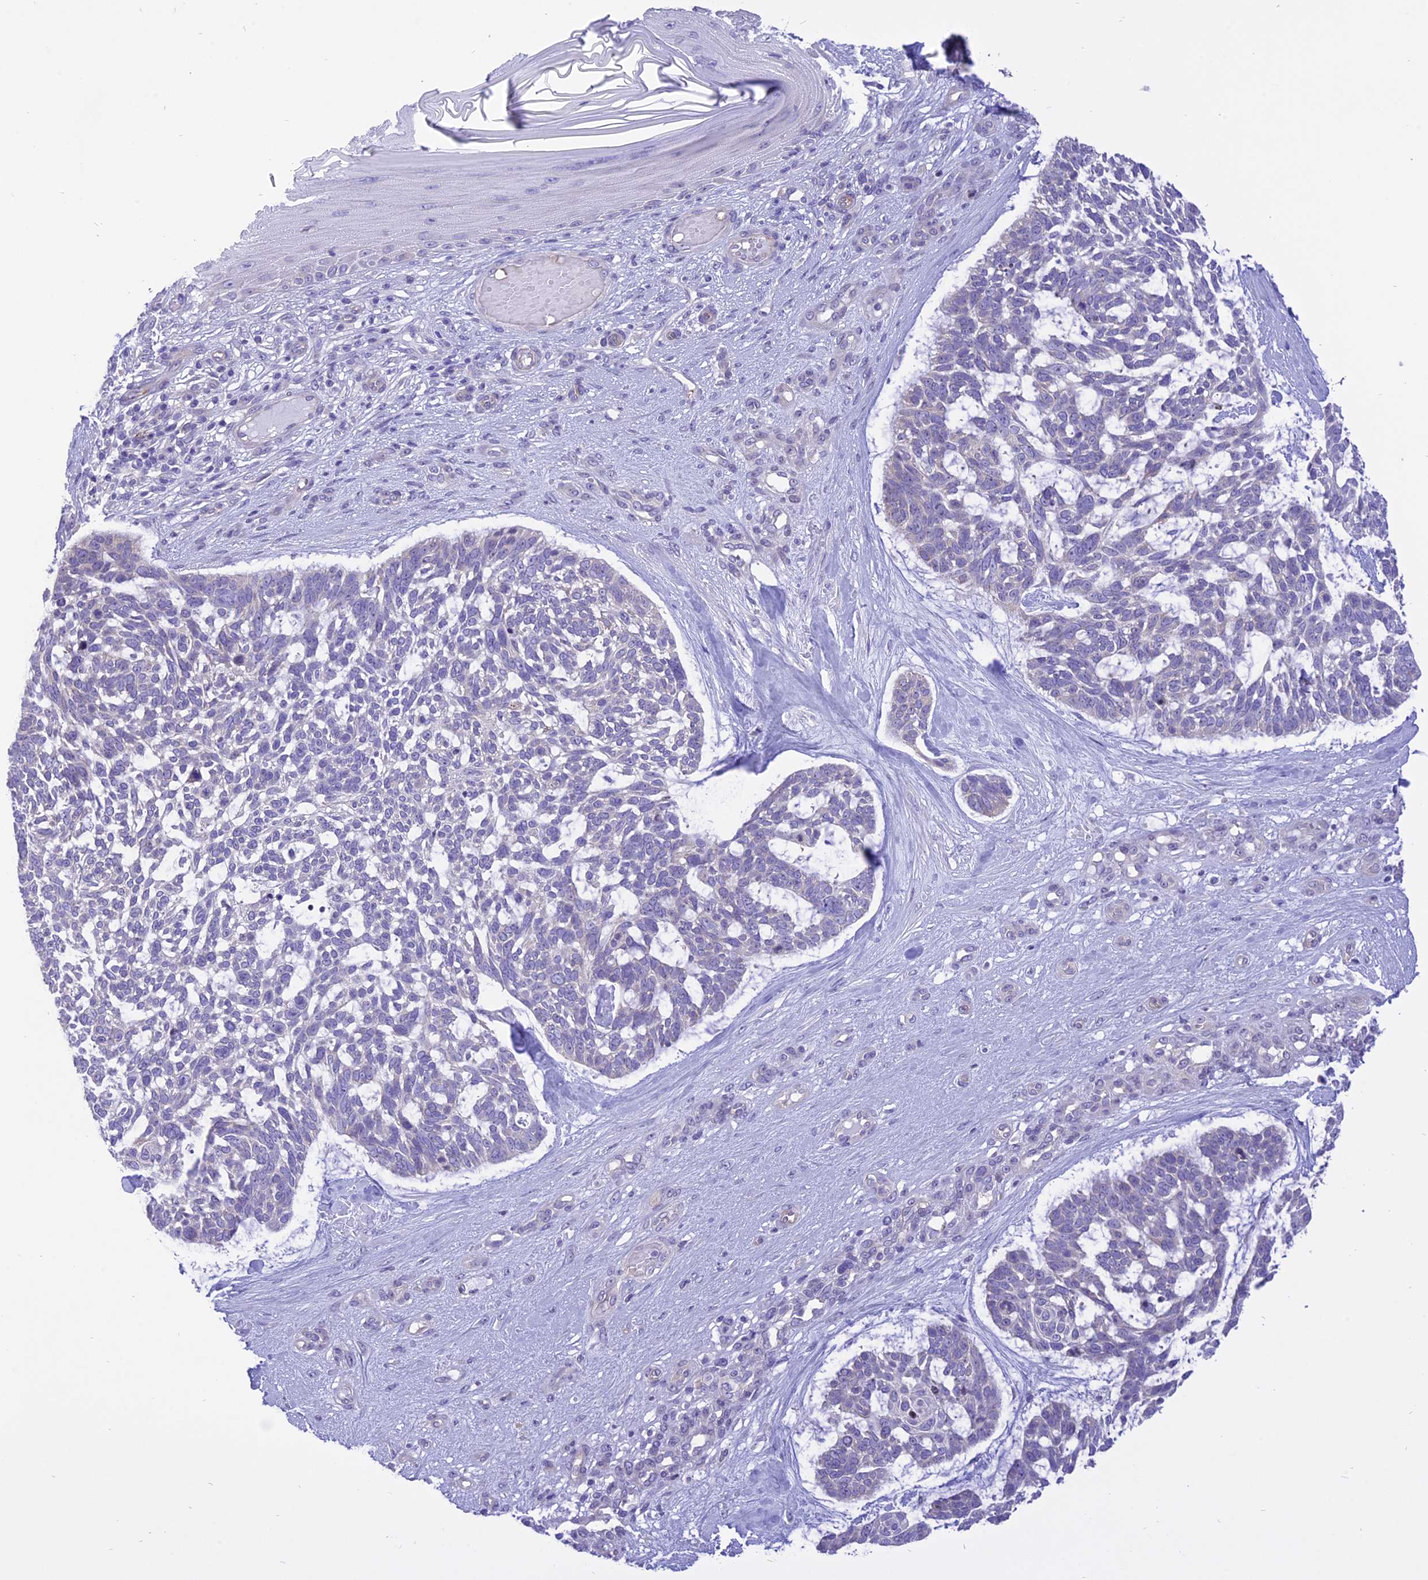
{"staining": {"intensity": "negative", "quantity": "none", "location": "none"}, "tissue": "skin cancer", "cell_type": "Tumor cells", "image_type": "cancer", "snomed": [{"axis": "morphology", "description": "Basal cell carcinoma"}, {"axis": "topography", "description": "Skin"}], "caption": "Immunohistochemistry (IHC) micrograph of skin cancer stained for a protein (brown), which displays no staining in tumor cells.", "gene": "DCAF16", "patient": {"sex": "male", "age": 88}}